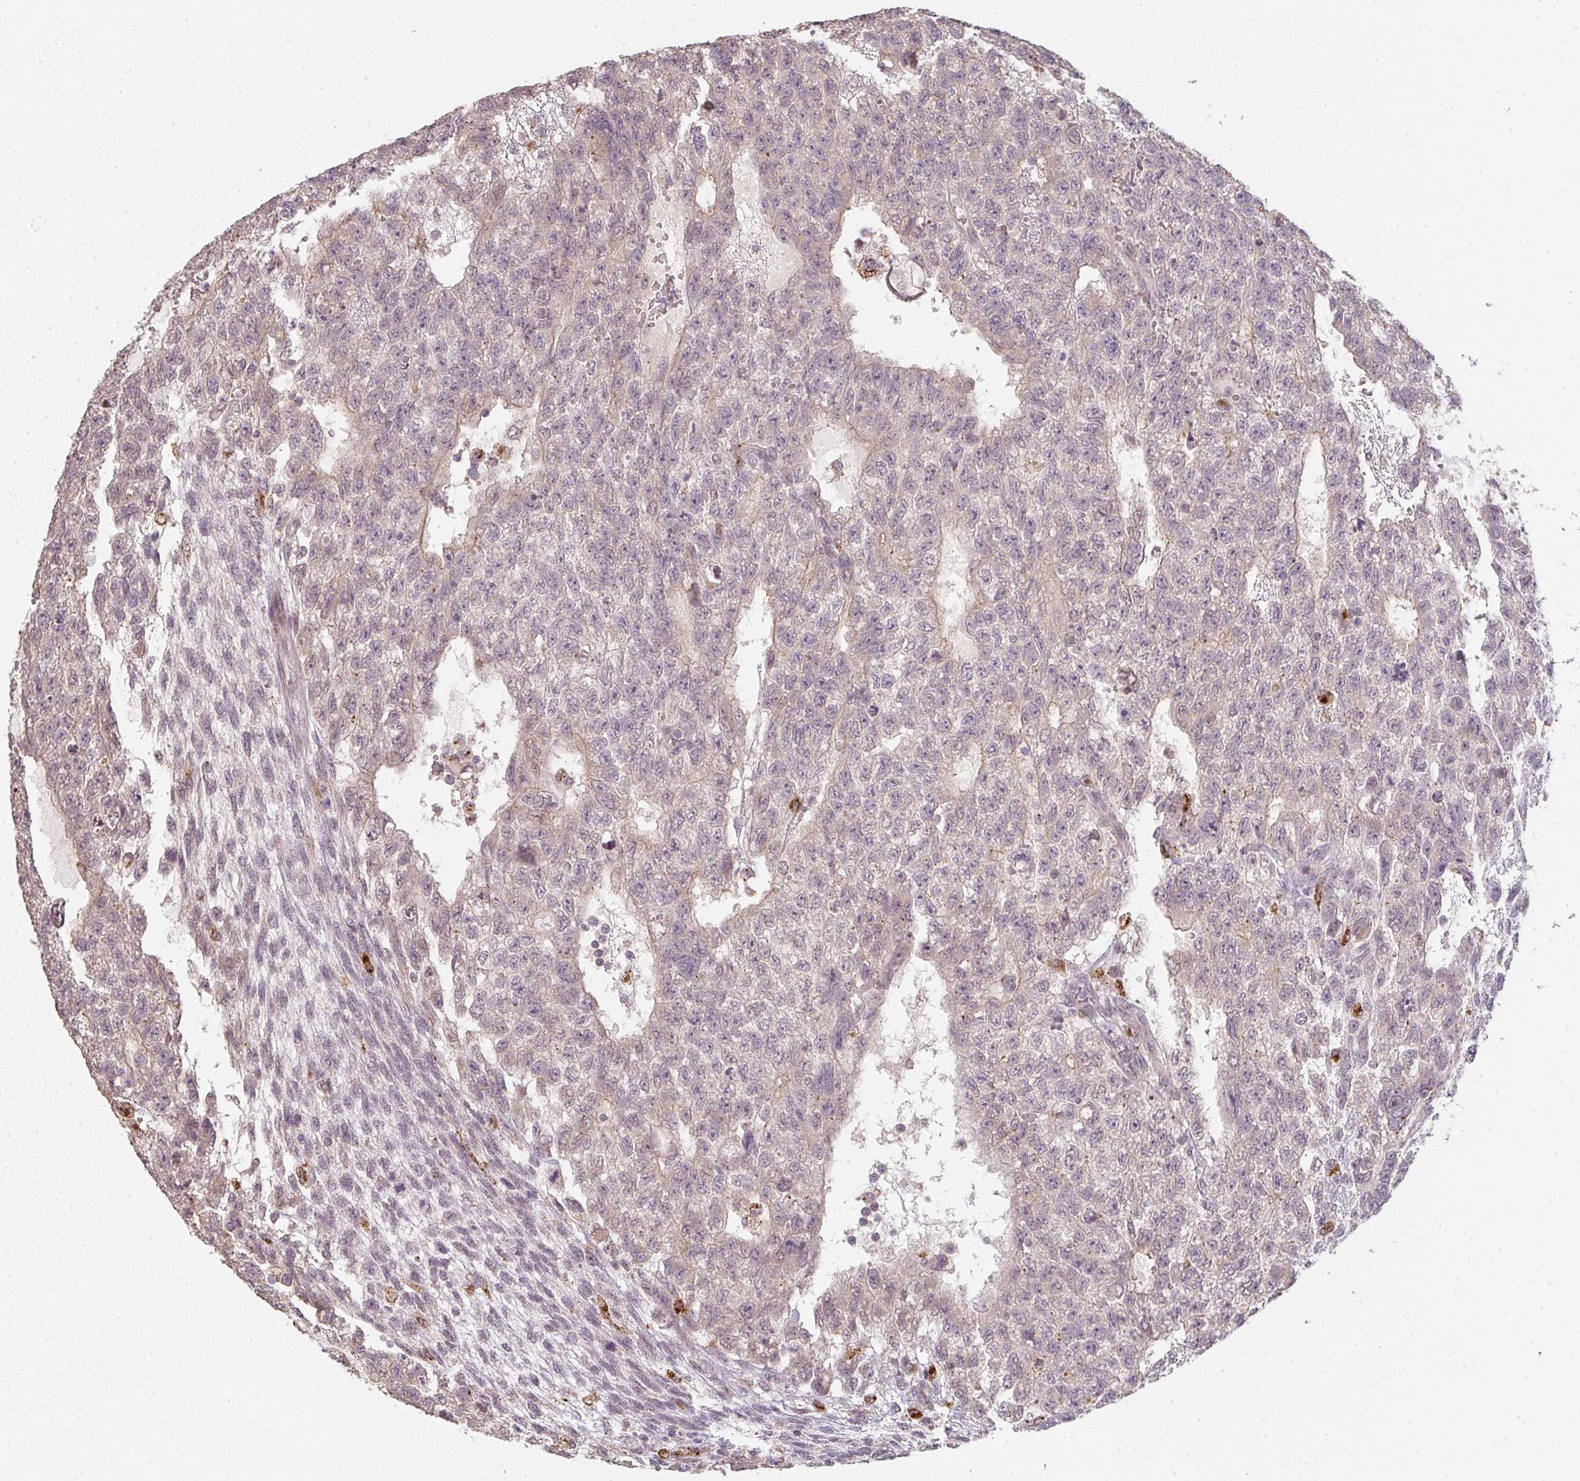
{"staining": {"intensity": "negative", "quantity": "none", "location": "none"}, "tissue": "testis cancer", "cell_type": "Tumor cells", "image_type": "cancer", "snomed": [{"axis": "morphology", "description": "Carcinoma, Embryonal, NOS"}, {"axis": "topography", "description": "Testis"}], "caption": "IHC of human embryonal carcinoma (testis) demonstrates no expression in tumor cells.", "gene": "TMEM237", "patient": {"sex": "male", "age": 26}}